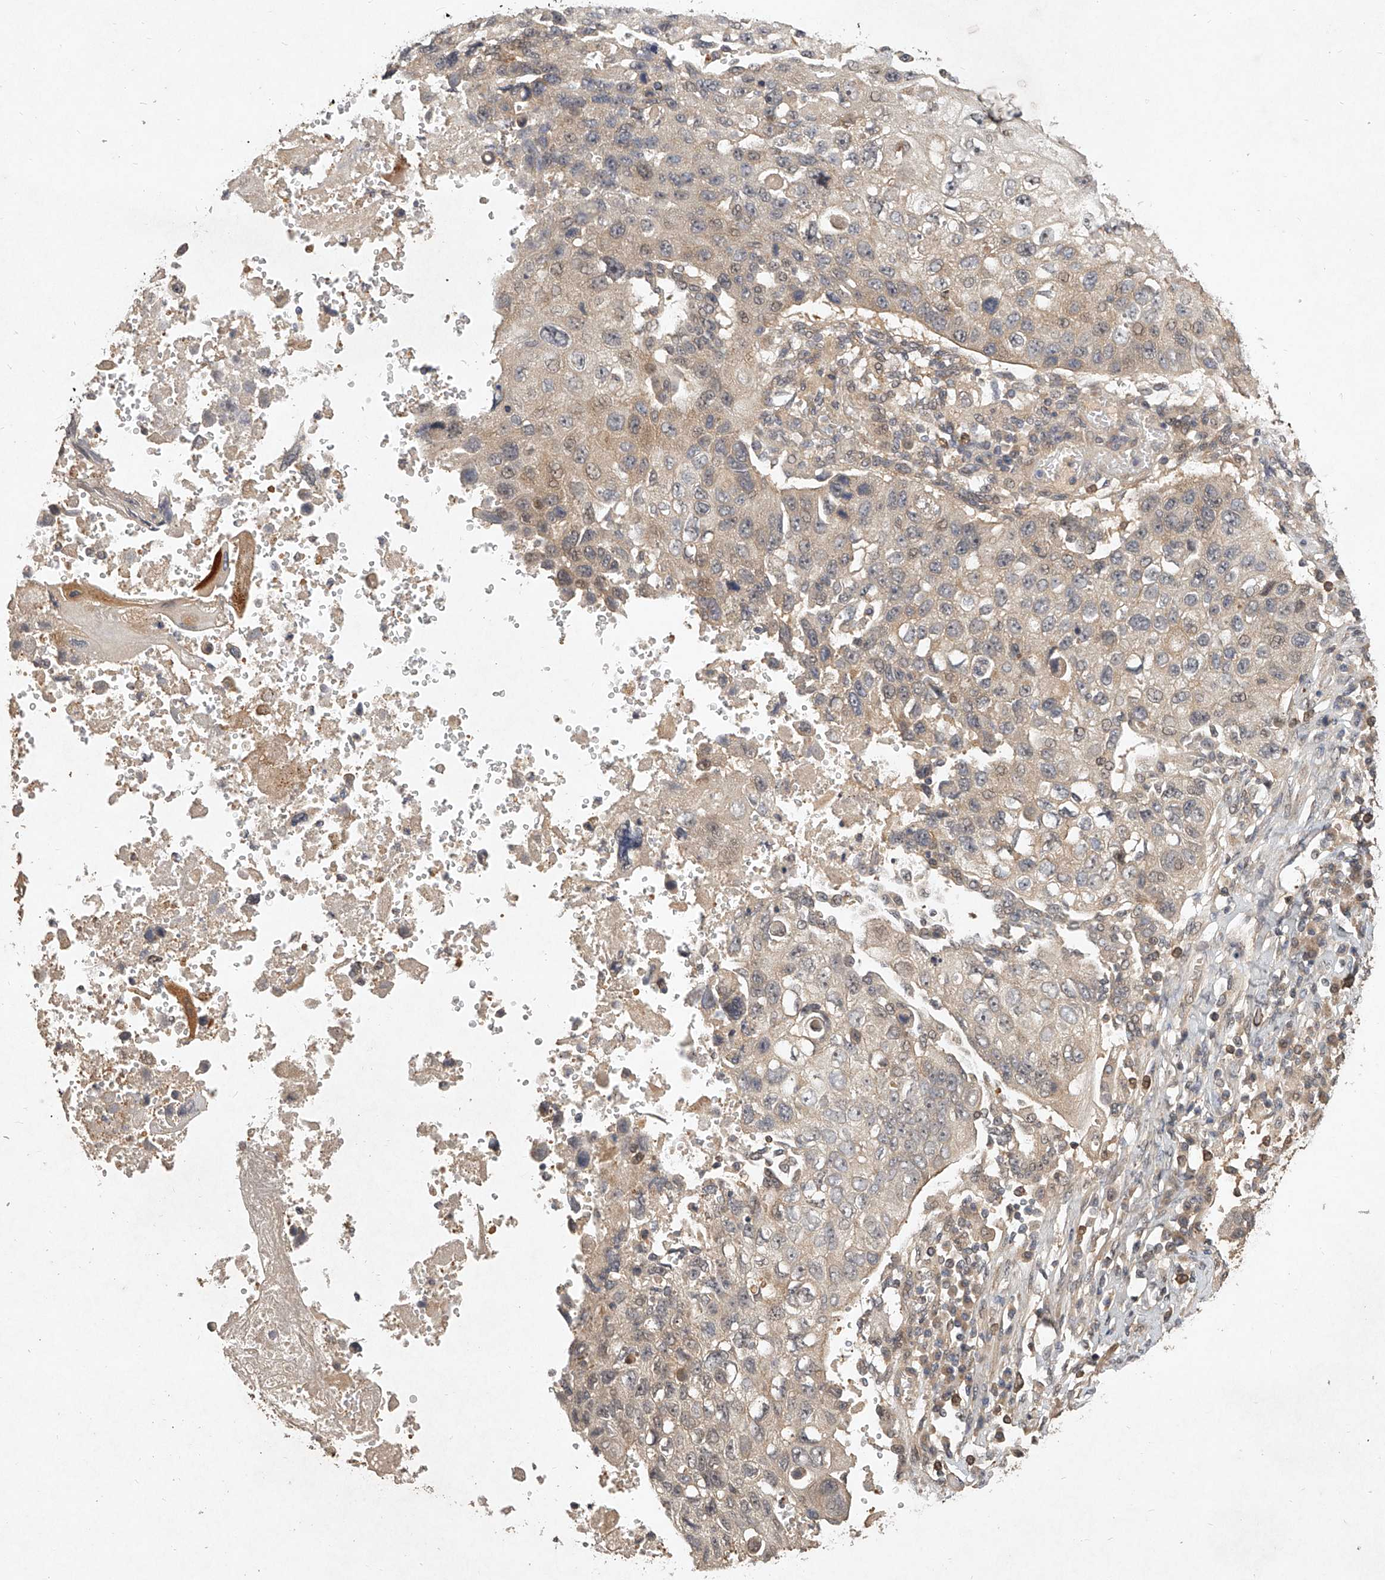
{"staining": {"intensity": "weak", "quantity": "<25%", "location": "cytoplasmic/membranous"}, "tissue": "lung cancer", "cell_type": "Tumor cells", "image_type": "cancer", "snomed": [{"axis": "morphology", "description": "Squamous cell carcinoma, NOS"}, {"axis": "topography", "description": "Lung"}], "caption": "The immunohistochemistry micrograph has no significant positivity in tumor cells of lung squamous cell carcinoma tissue.", "gene": "SLC37A1", "patient": {"sex": "male", "age": 61}}